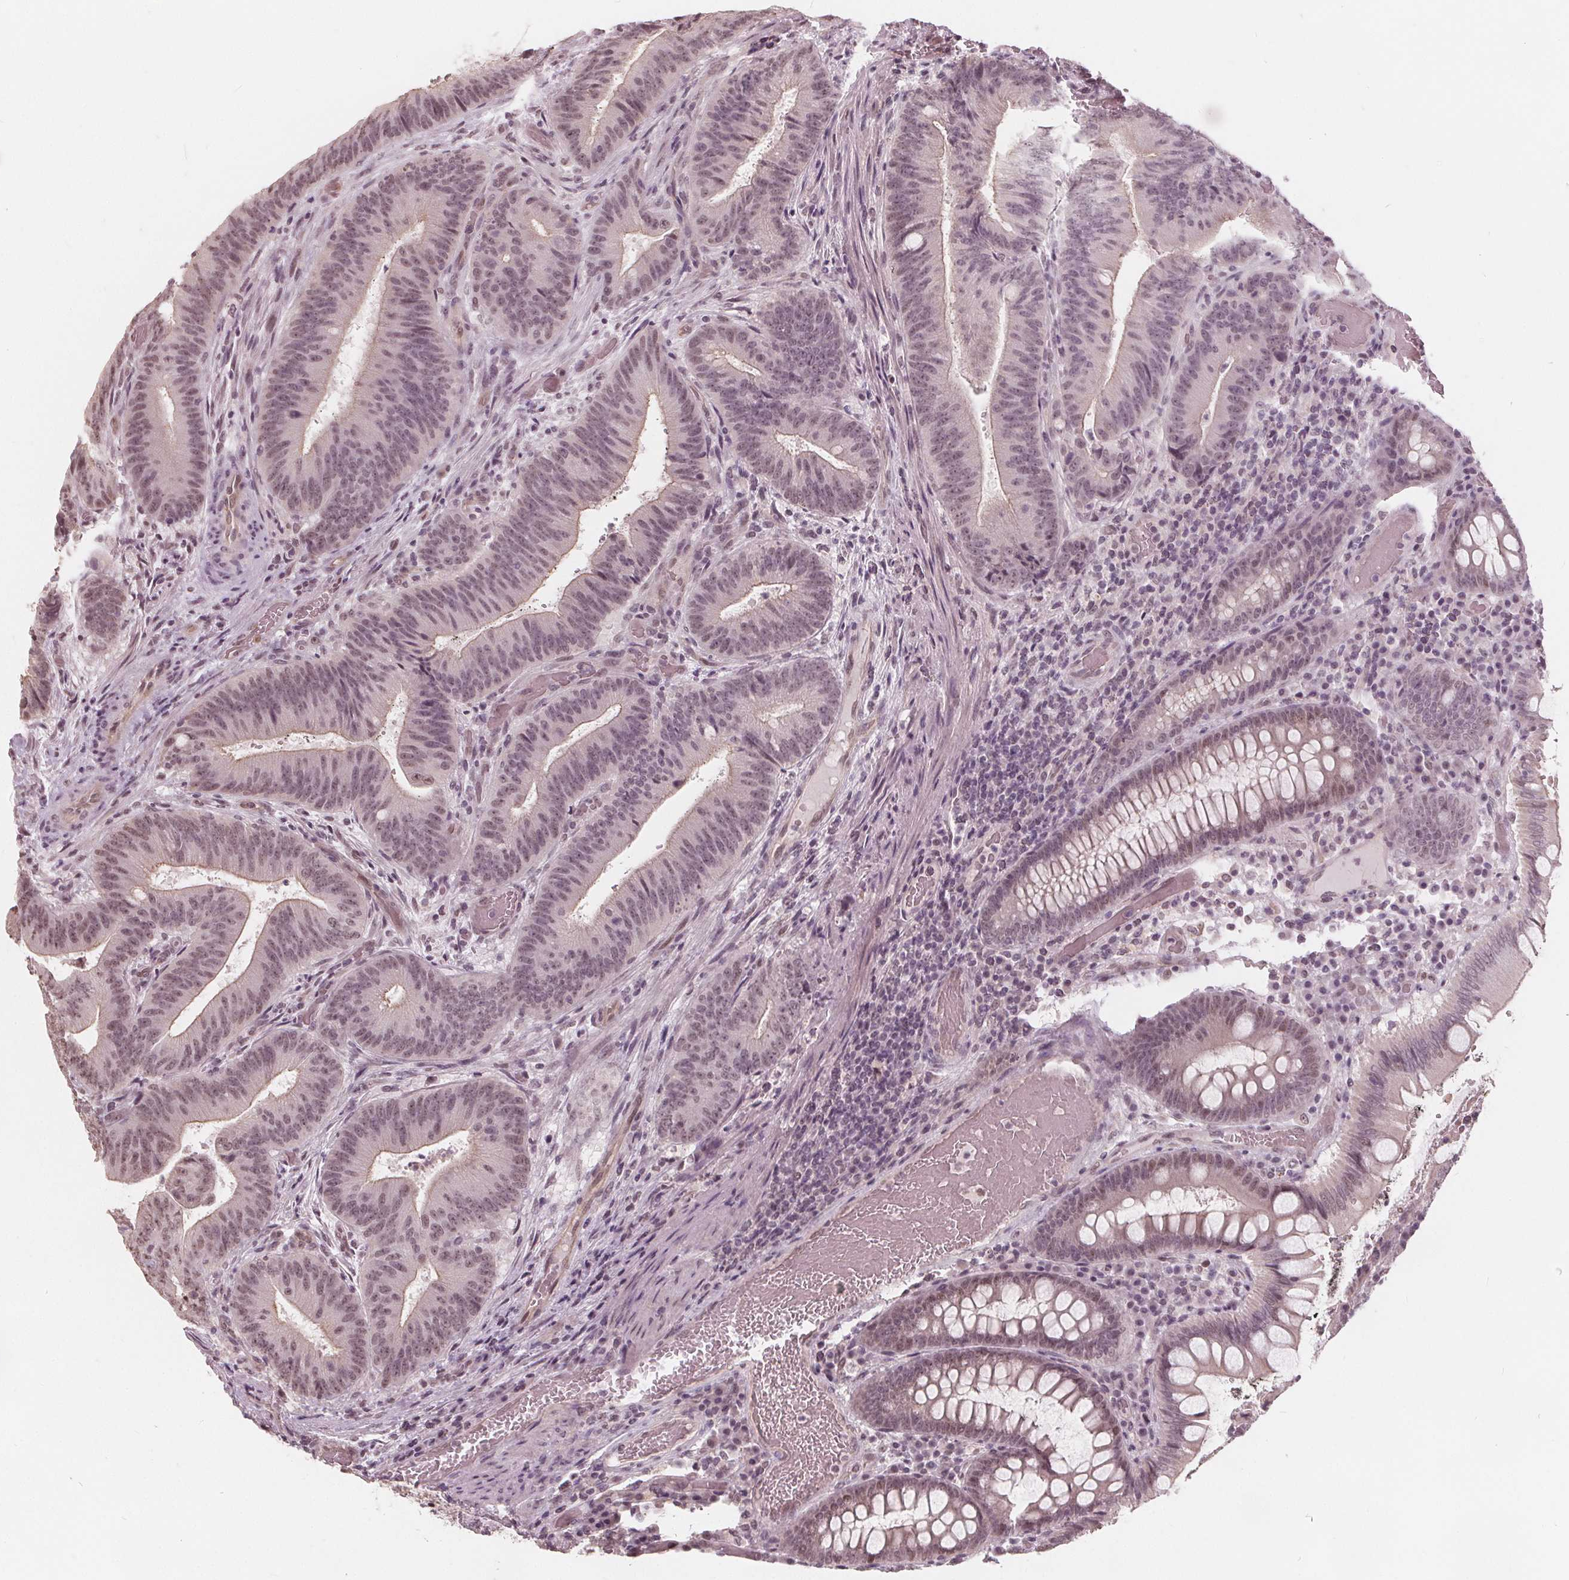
{"staining": {"intensity": "weak", "quantity": "25%-75%", "location": "cytoplasmic/membranous,nuclear"}, "tissue": "colorectal cancer", "cell_type": "Tumor cells", "image_type": "cancer", "snomed": [{"axis": "morphology", "description": "Adenocarcinoma, NOS"}, {"axis": "topography", "description": "Colon"}], "caption": "IHC of adenocarcinoma (colorectal) displays low levels of weak cytoplasmic/membranous and nuclear staining in about 25%-75% of tumor cells.", "gene": "NUP210L", "patient": {"sex": "female", "age": 43}}